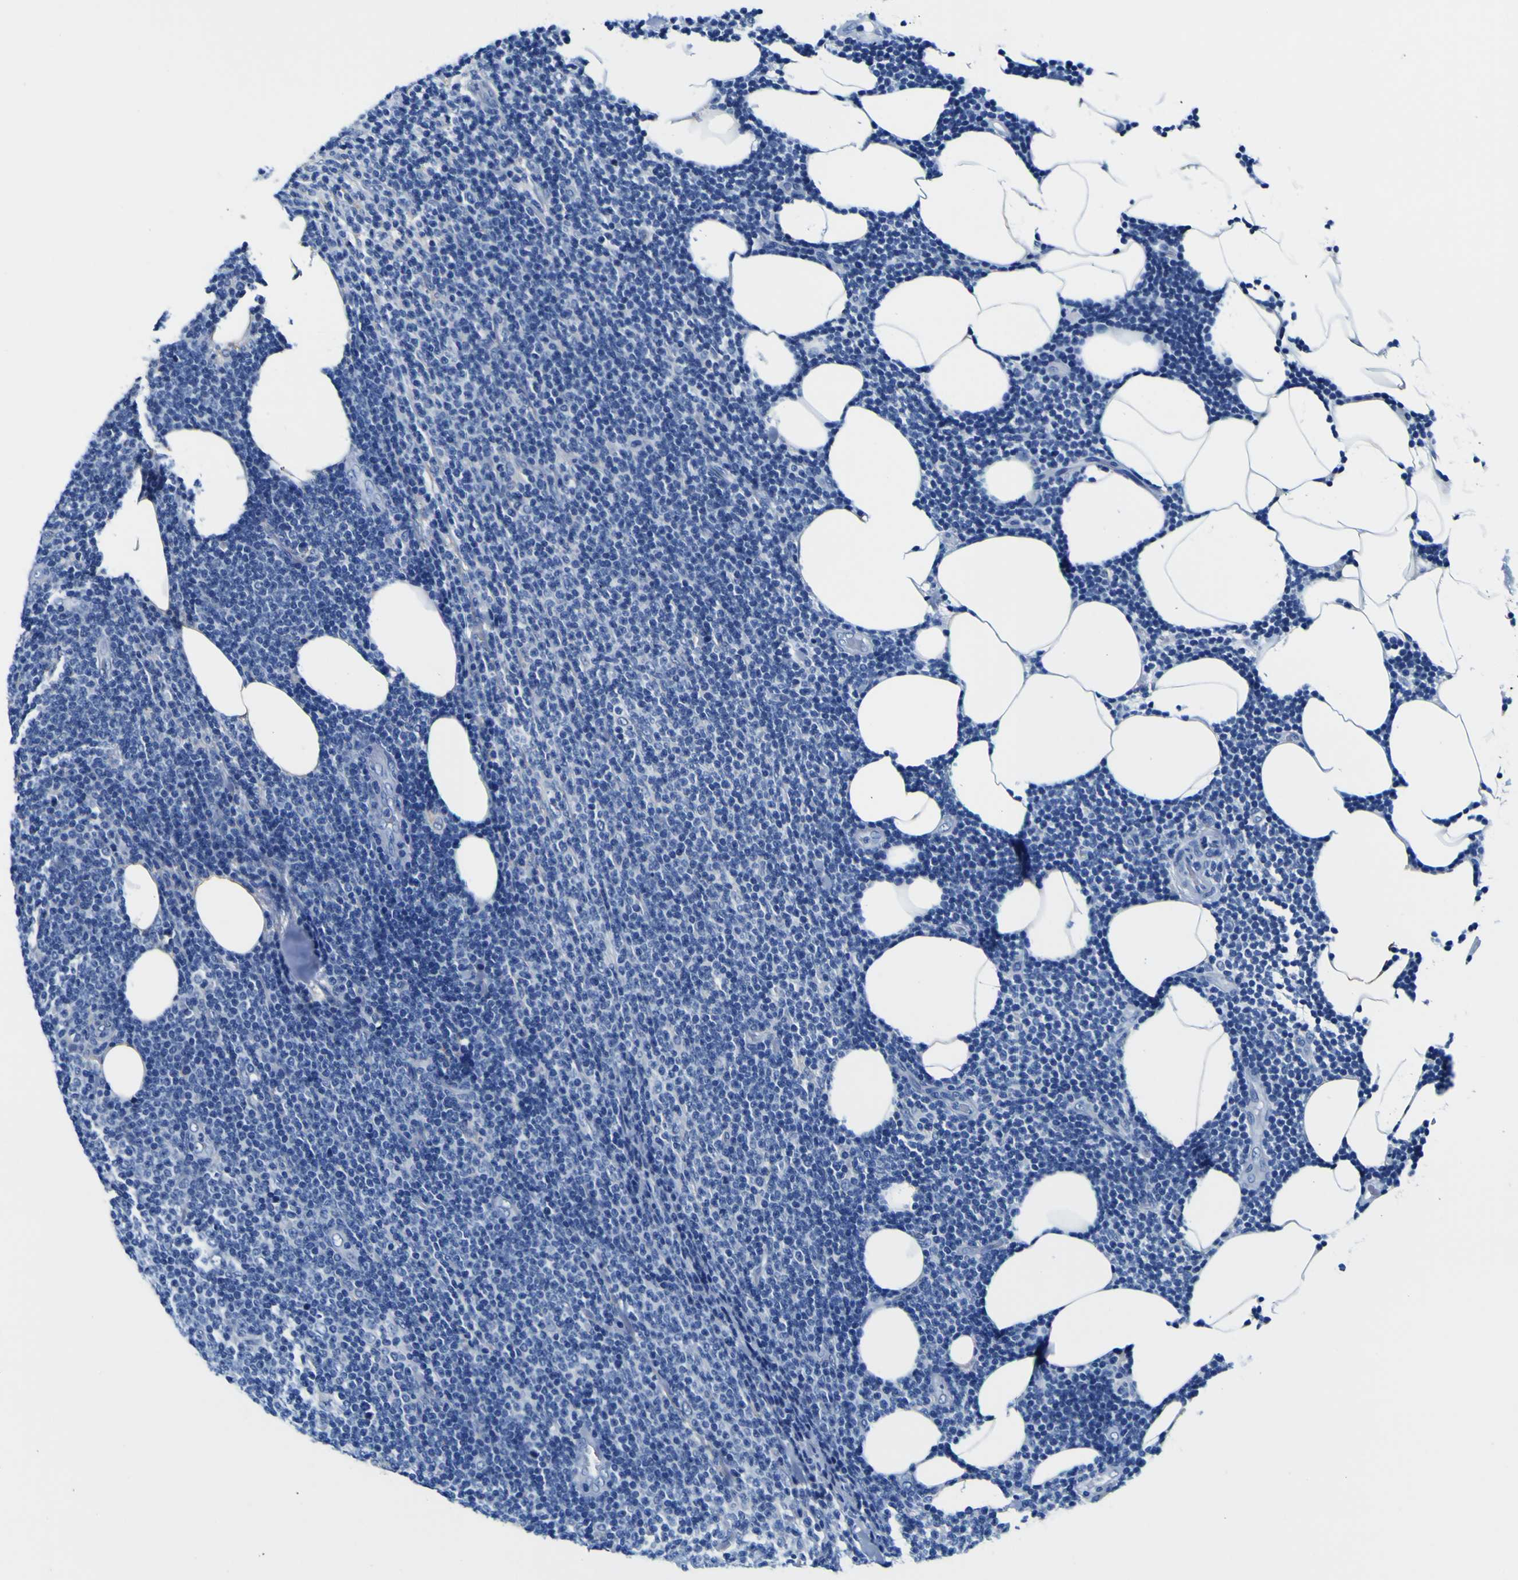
{"staining": {"intensity": "negative", "quantity": "none", "location": "none"}, "tissue": "lymphoma", "cell_type": "Tumor cells", "image_type": "cancer", "snomed": [{"axis": "morphology", "description": "Malignant lymphoma, non-Hodgkin's type, Low grade"}, {"axis": "topography", "description": "Lymph node"}], "caption": "Immunohistochemistry (IHC) image of neoplastic tissue: low-grade malignant lymphoma, non-Hodgkin's type stained with DAB exhibits no significant protein expression in tumor cells.", "gene": "PXDN", "patient": {"sex": "male", "age": 66}}